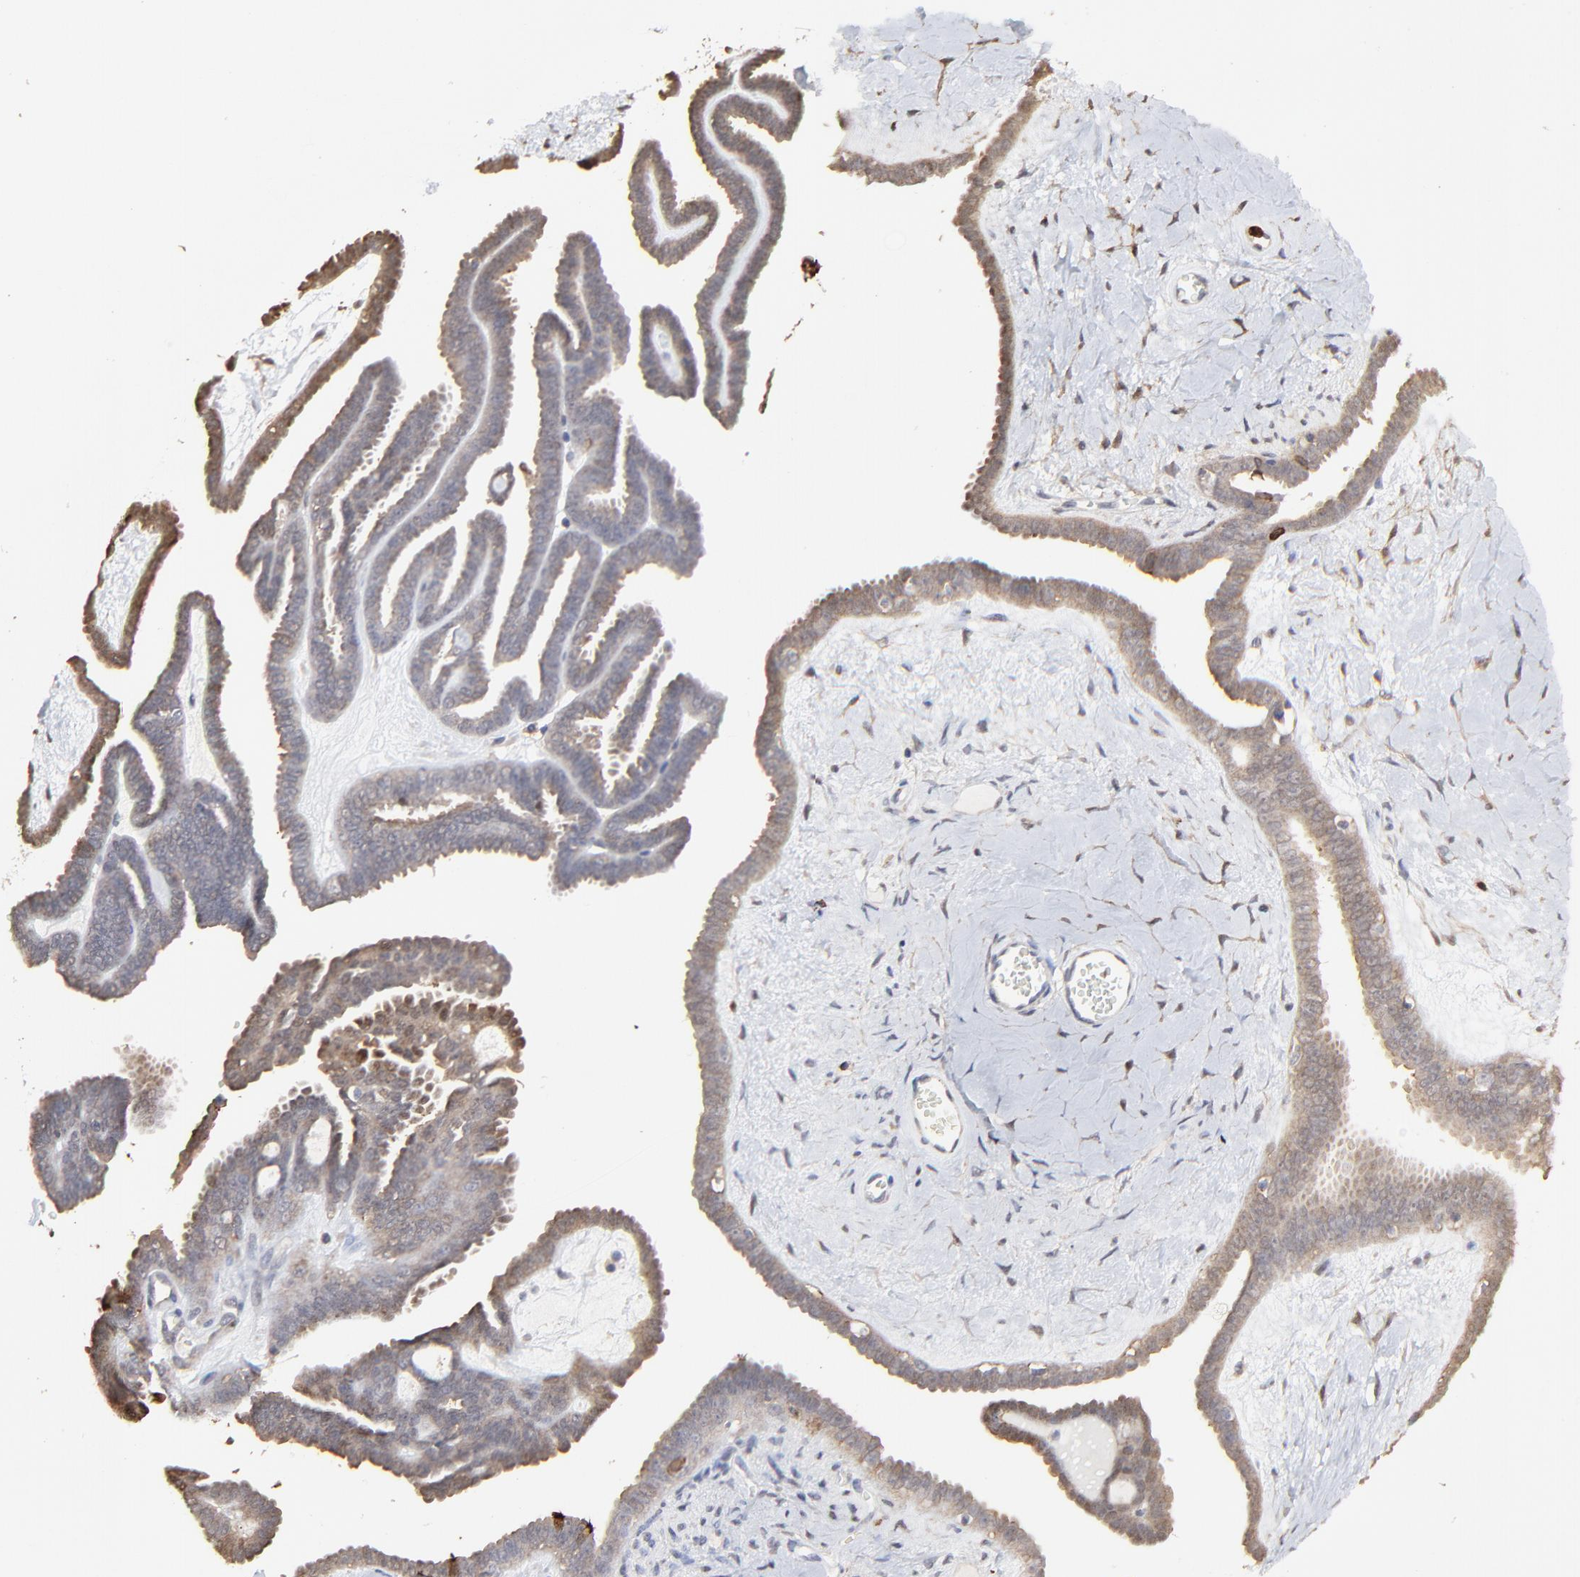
{"staining": {"intensity": "moderate", "quantity": "<25%", "location": "cytoplasmic/membranous"}, "tissue": "ovarian cancer", "cell_type": "Tumor cells", "image_type": "cancer", "snomed": [{"axis": "morphology", "description": "Cystadenocarcinoma, serous, NOS"}, {"axis": "topography", "description": "Ovary"}], "caption": "The immunohistochemical stain highlights moderate cytoplasmic/membranous expression in tumor cells of ovarian cancer (serous cystadenocarcinoma) tissue. The staining was performed using DAB (3,3'-diaminobenzidine) to visualize the protein expression in brown, while the nuclei were stained in blue with hematoxylin (Magnification: 20x).", "gene": "SLC6A14", "patient": {"sex": "female", "age": 71}}